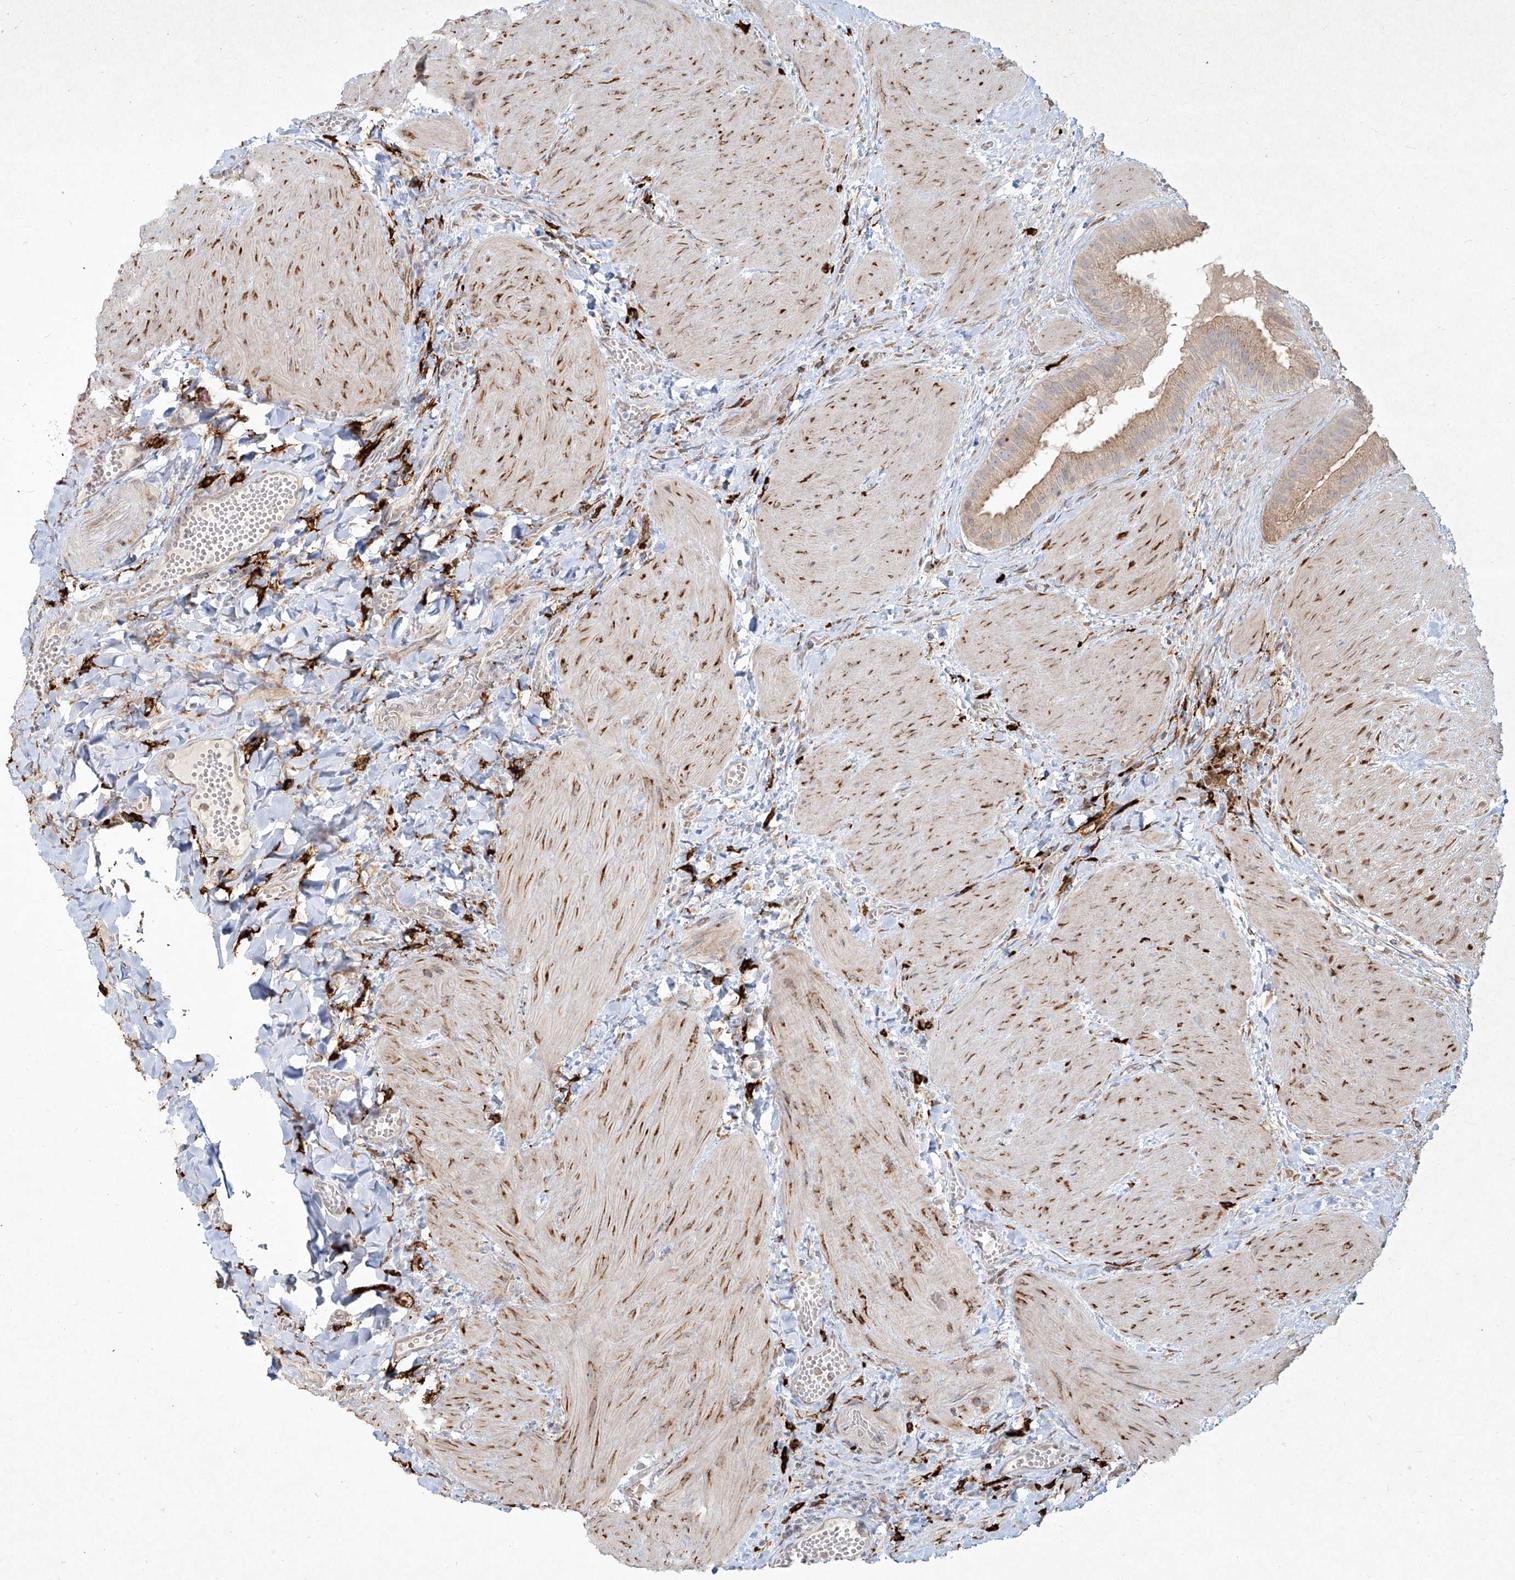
{"staining": {"intensity": "moderate", "quantity": ">75%", "location": "cytoplasmic/membranous"}, "tissue": "gallbladder", "cell_type": "Glandular cells", "image_type": "normal", "snomed": [{"axis": "morphology", "description": "Normal tissue, NOS"}, {"axis": "topography", "description": "Gallbladder"}], "caption": "The micrograph displays a brown stain indicating the presence of a protein in the cytoplasmic/membranous of glandular cells in gallbladder. (DAB (3,3'-diaminobenzidine) = brown stain, brightfield microscopy at high magnification).", "gene": "CD209", "patient": {"sex": "male", "age": 55}}